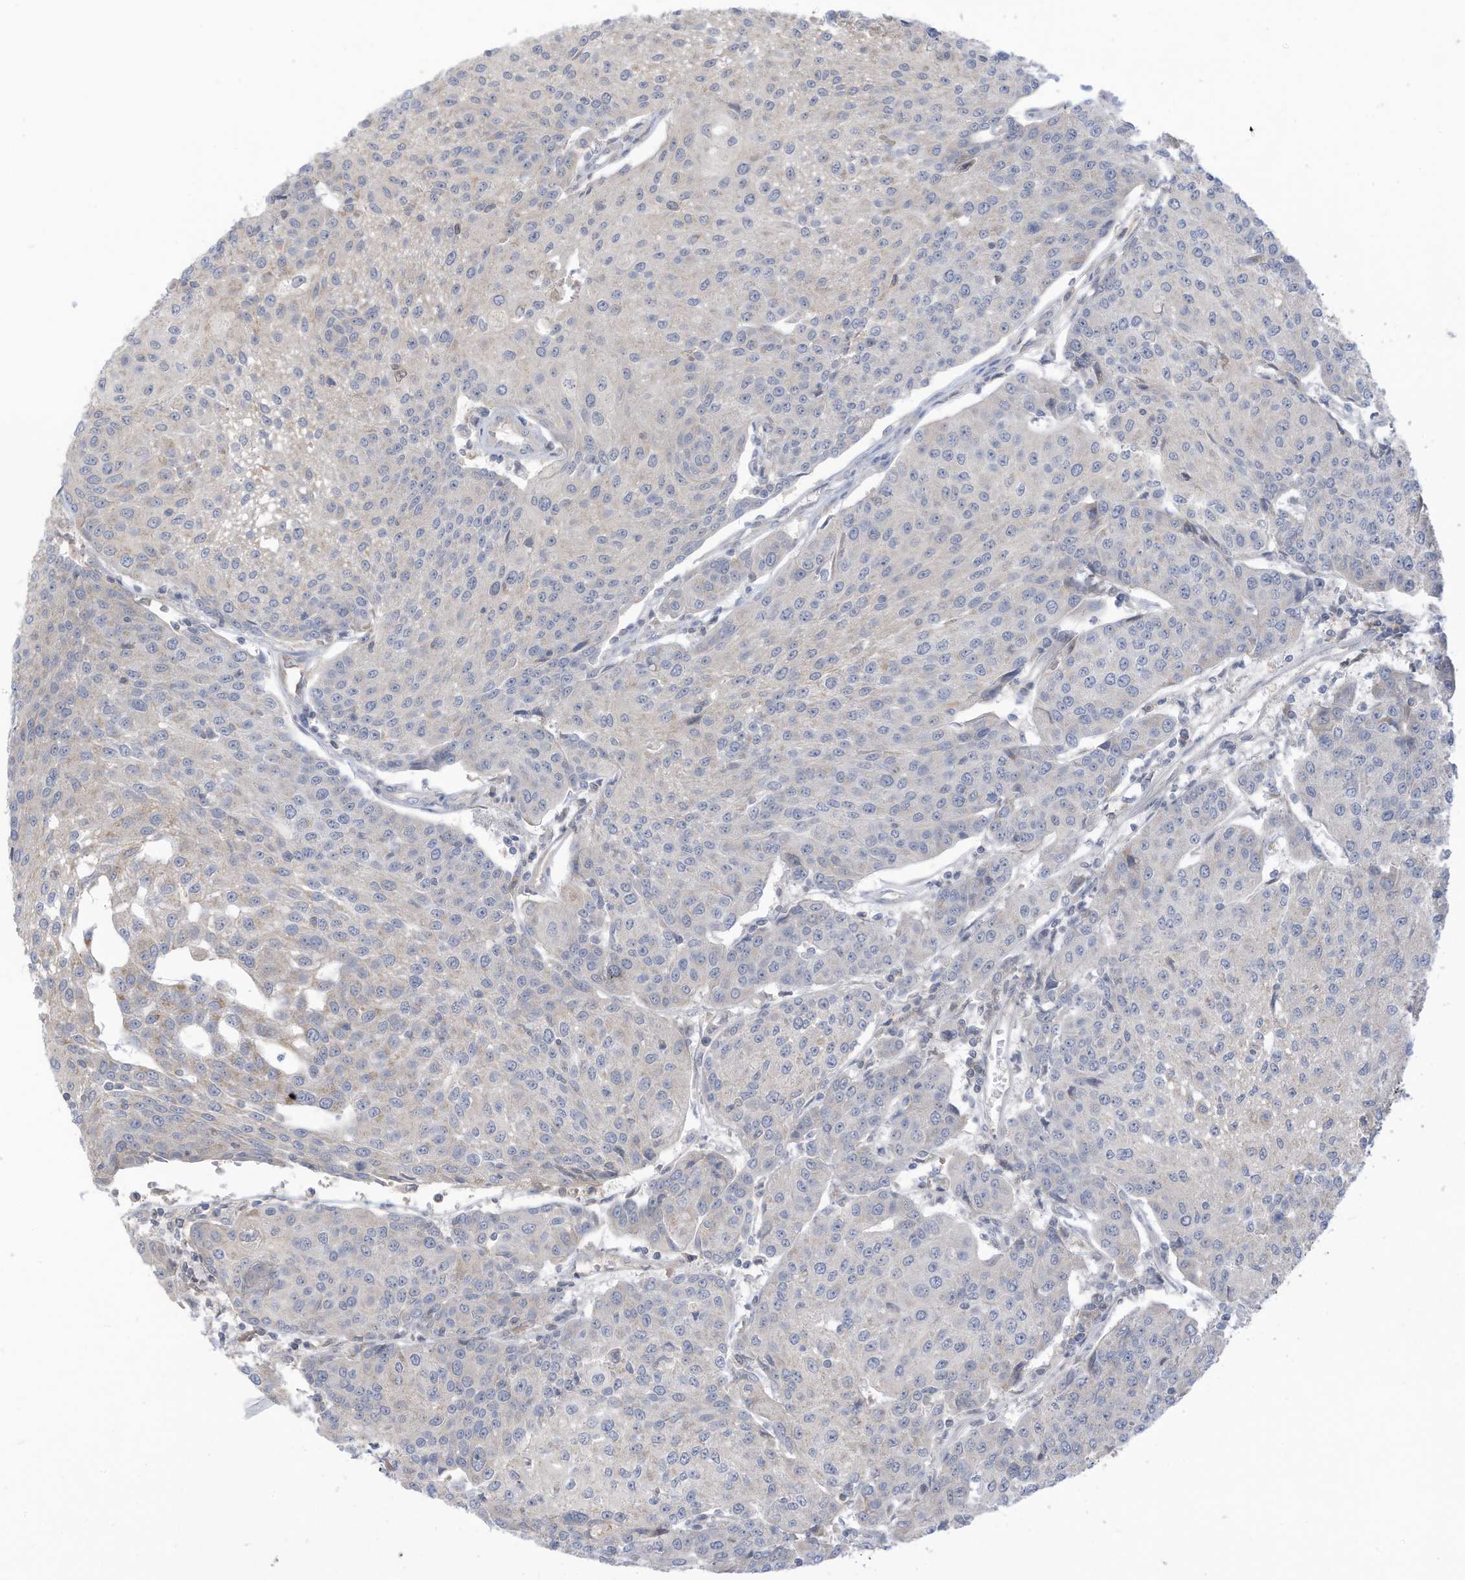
{"staining": {"intensity": "weak", "quantity": "<25%", "location": "cytoplasmic/membranous"}, "tissue": "urothelial cancer", "cell_type": "Tumor cells", "image_type": "cancer", "snomed": [{"axis": "morphology", "description": "Urothelial carcinoma, High grade"}, {"axis": "topography", "description": "Urinary bladder"}], "caption": "Tumor cells are negative for protein expression in human high-grade urothelial carcinoma.", "gene": "SCGB1D2", "patient": {"sex": "female", "age": 85}}